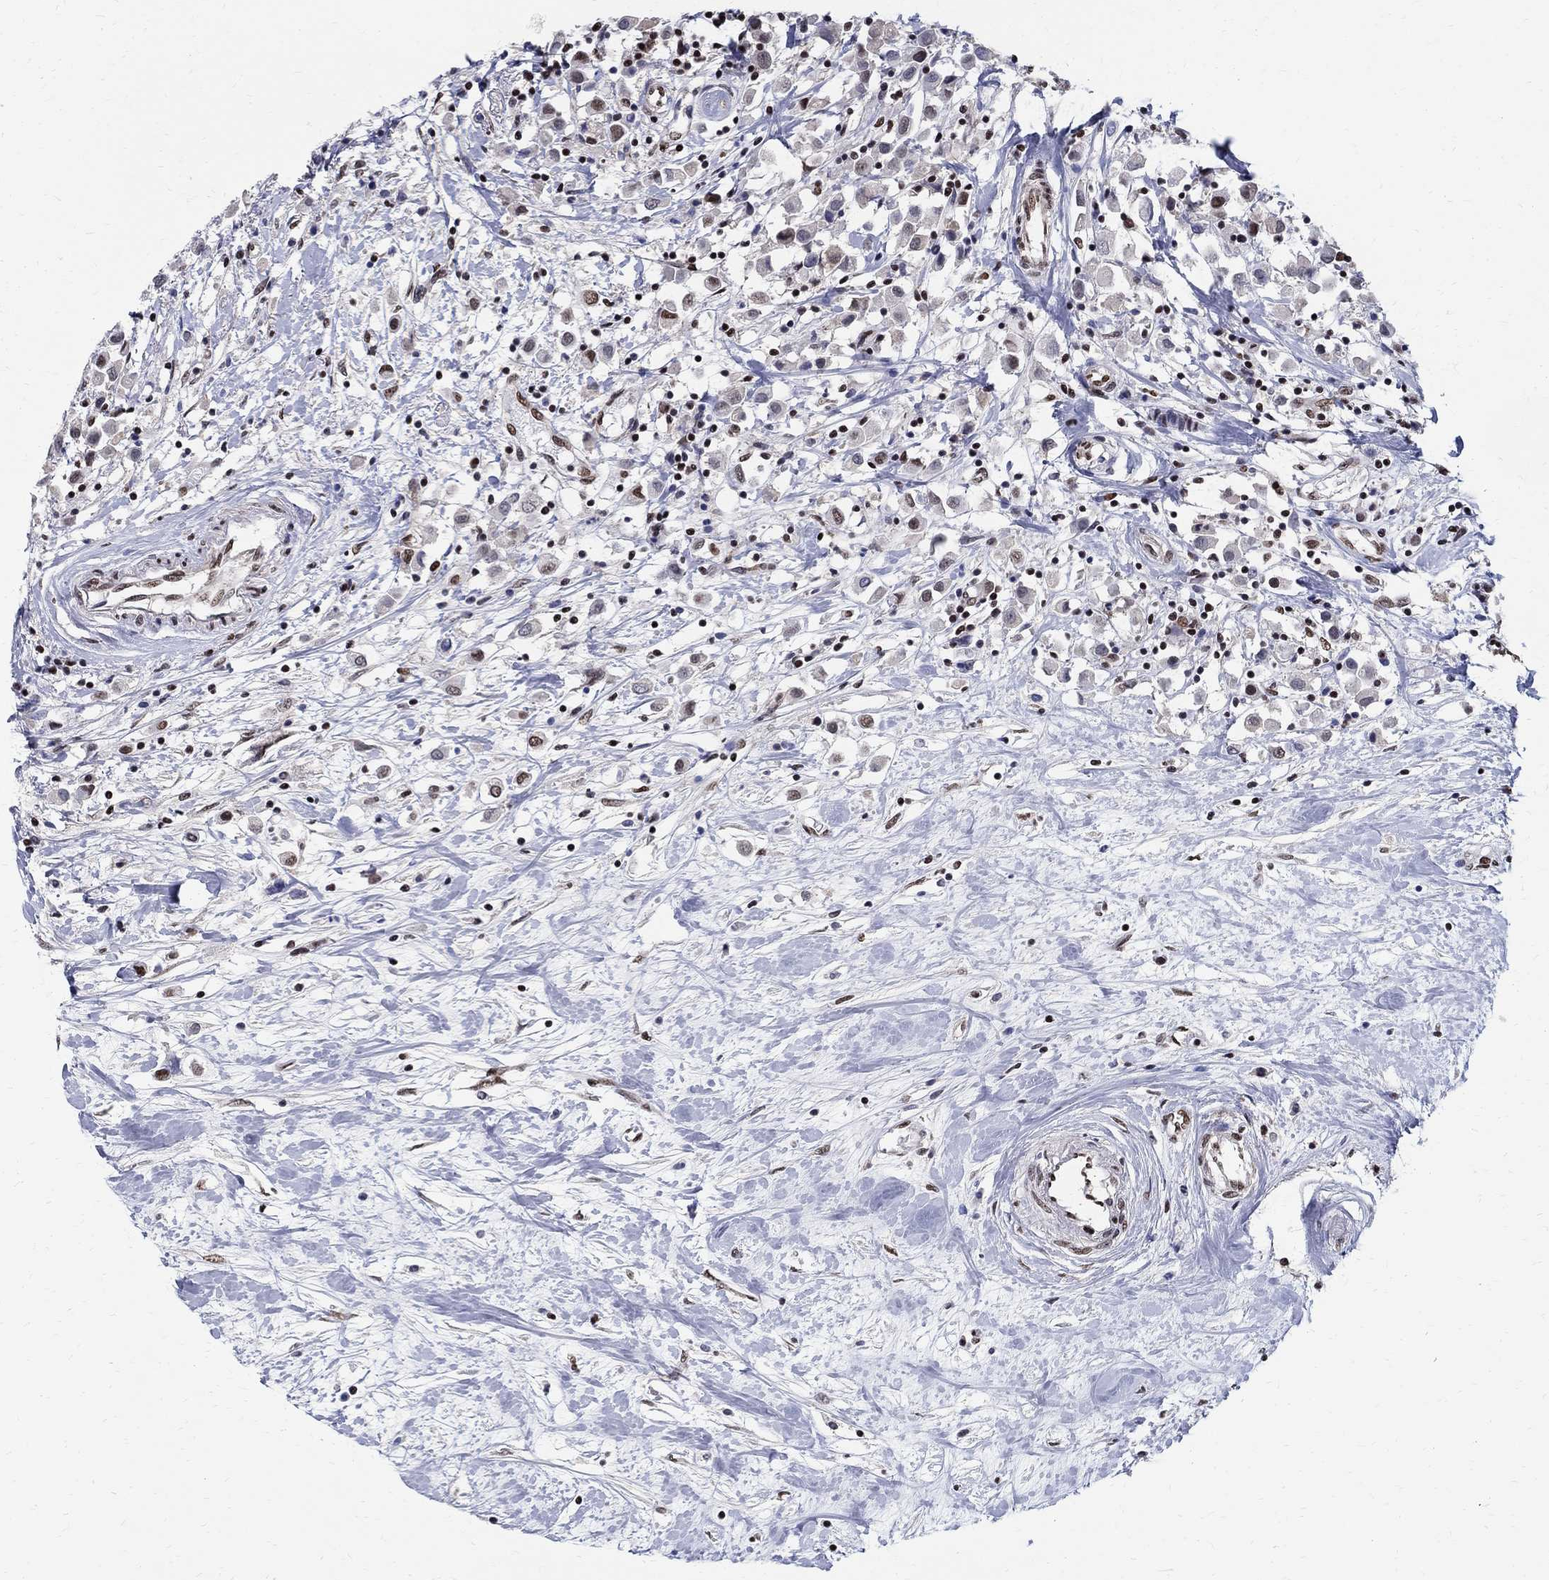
{"staining": {"intensity": "weak", "quantity": "25%-75%", "location": "nuclear"}, "tissue": "breast cancer", "cell_type": "Tumor cells", "image_type": "cancer", "snomed": [{"axis": "morphology", "description": "Duct carcinoma"}, {"axis": "topography", "description": "Breast"}], "caption": "The image reveals immunohistochemical staining of breast cancer. There is weak nuclear expression is seen in about 25%-75% of tumor cells.", "gene": "FBXO16", "patient": {"sex": "female", "age": 61}}